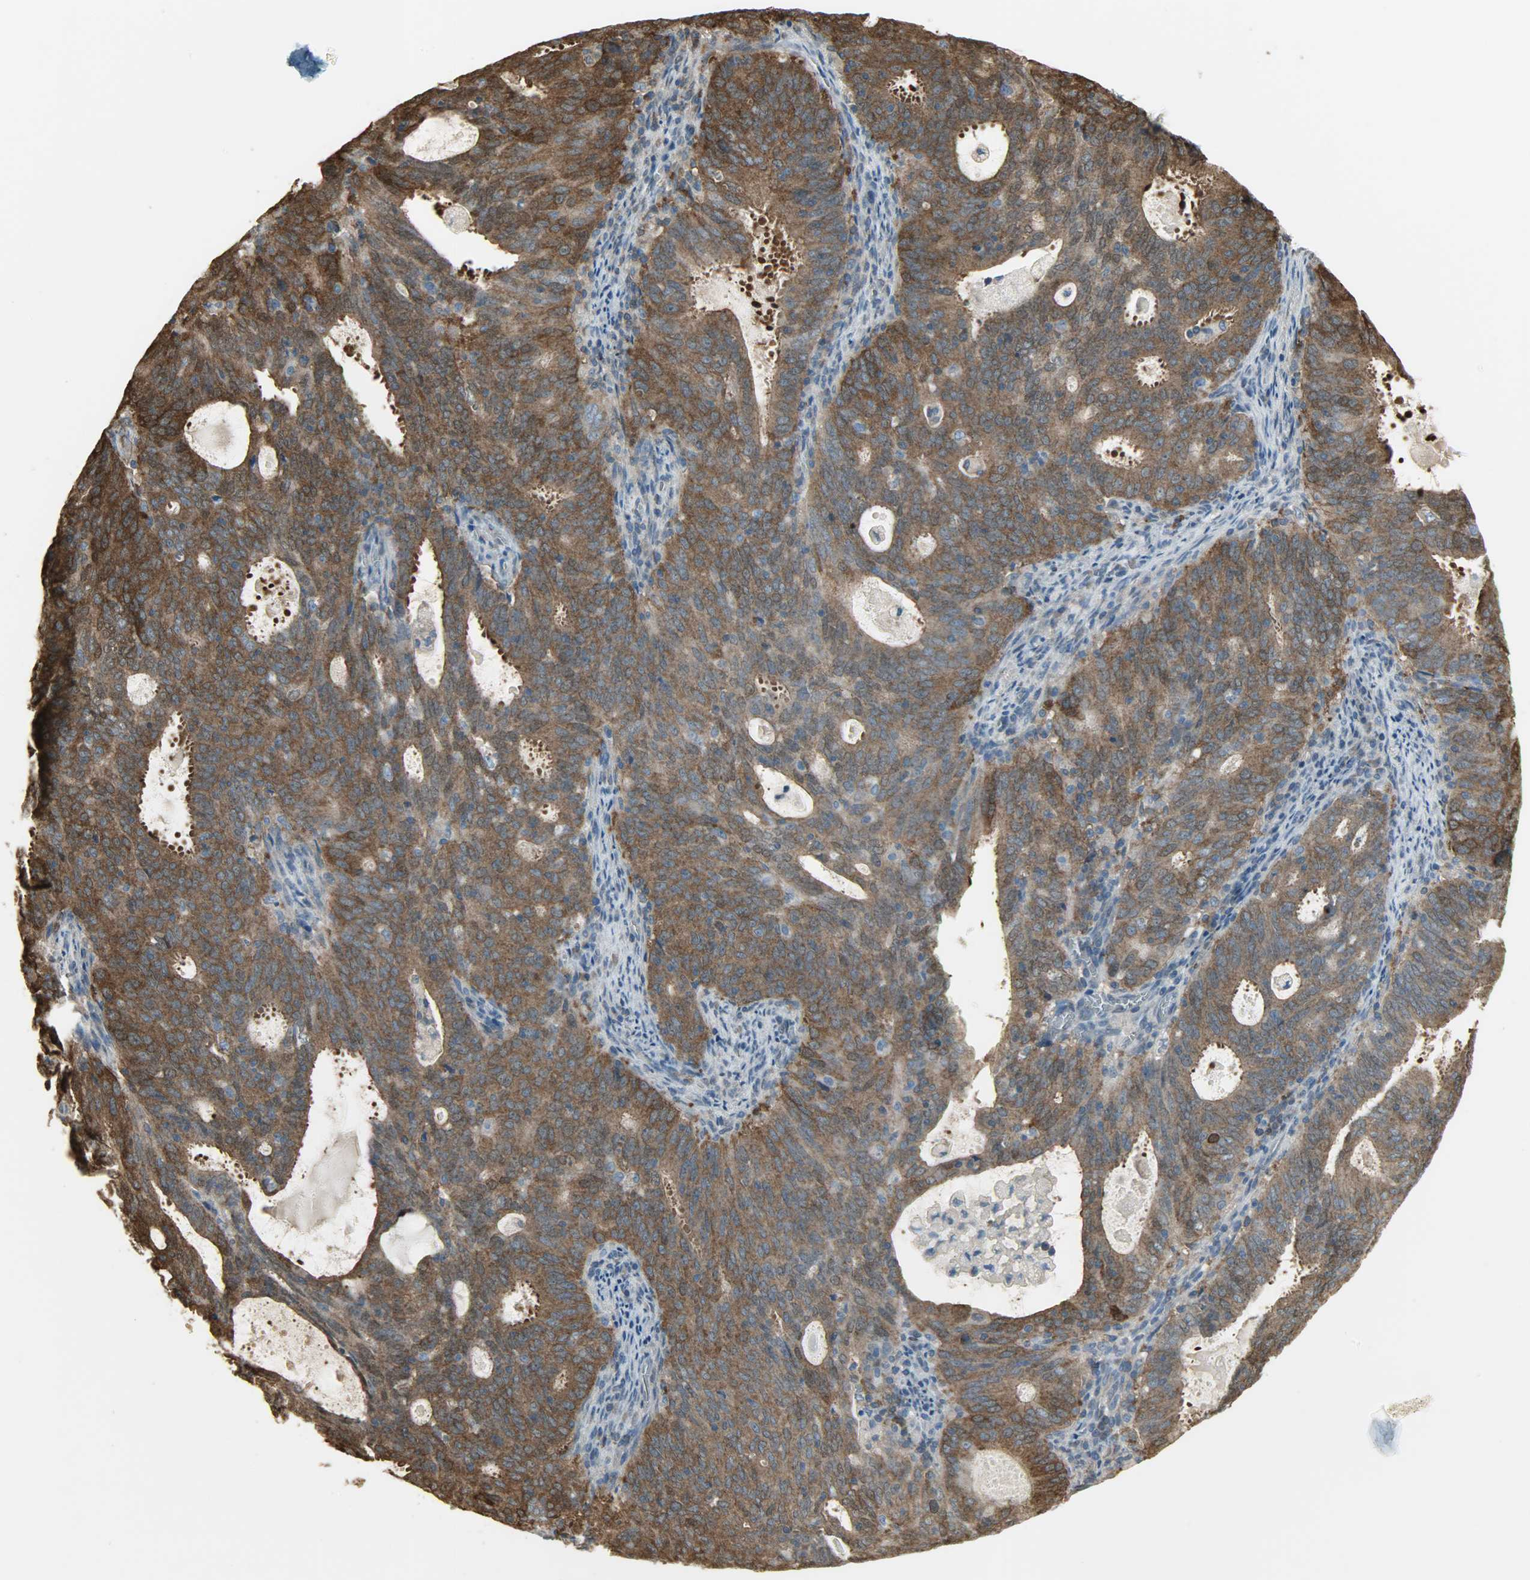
{"staining": {"intensity": "strong", "quantity": ">75%", "location": "cytoplasmic/membranous"}, "tissue": "cervical cancer", "cell_type": "Tumor cells", "image_type": "cancer", "snomed": [{"axis": "morphology", "description": "Adenocarcinoma, NOS"}, {"axis": "topography", "description": "Cervix"}], "caption": "A brown stain highlights strong cytoplasmic/membranous staining of a protein in cervical cancer (adenocarcinoma) tumor cells. Nuclei are stained in blue.", "gene": "LDHB", "patient": {"sex": "female", "age": 44}}